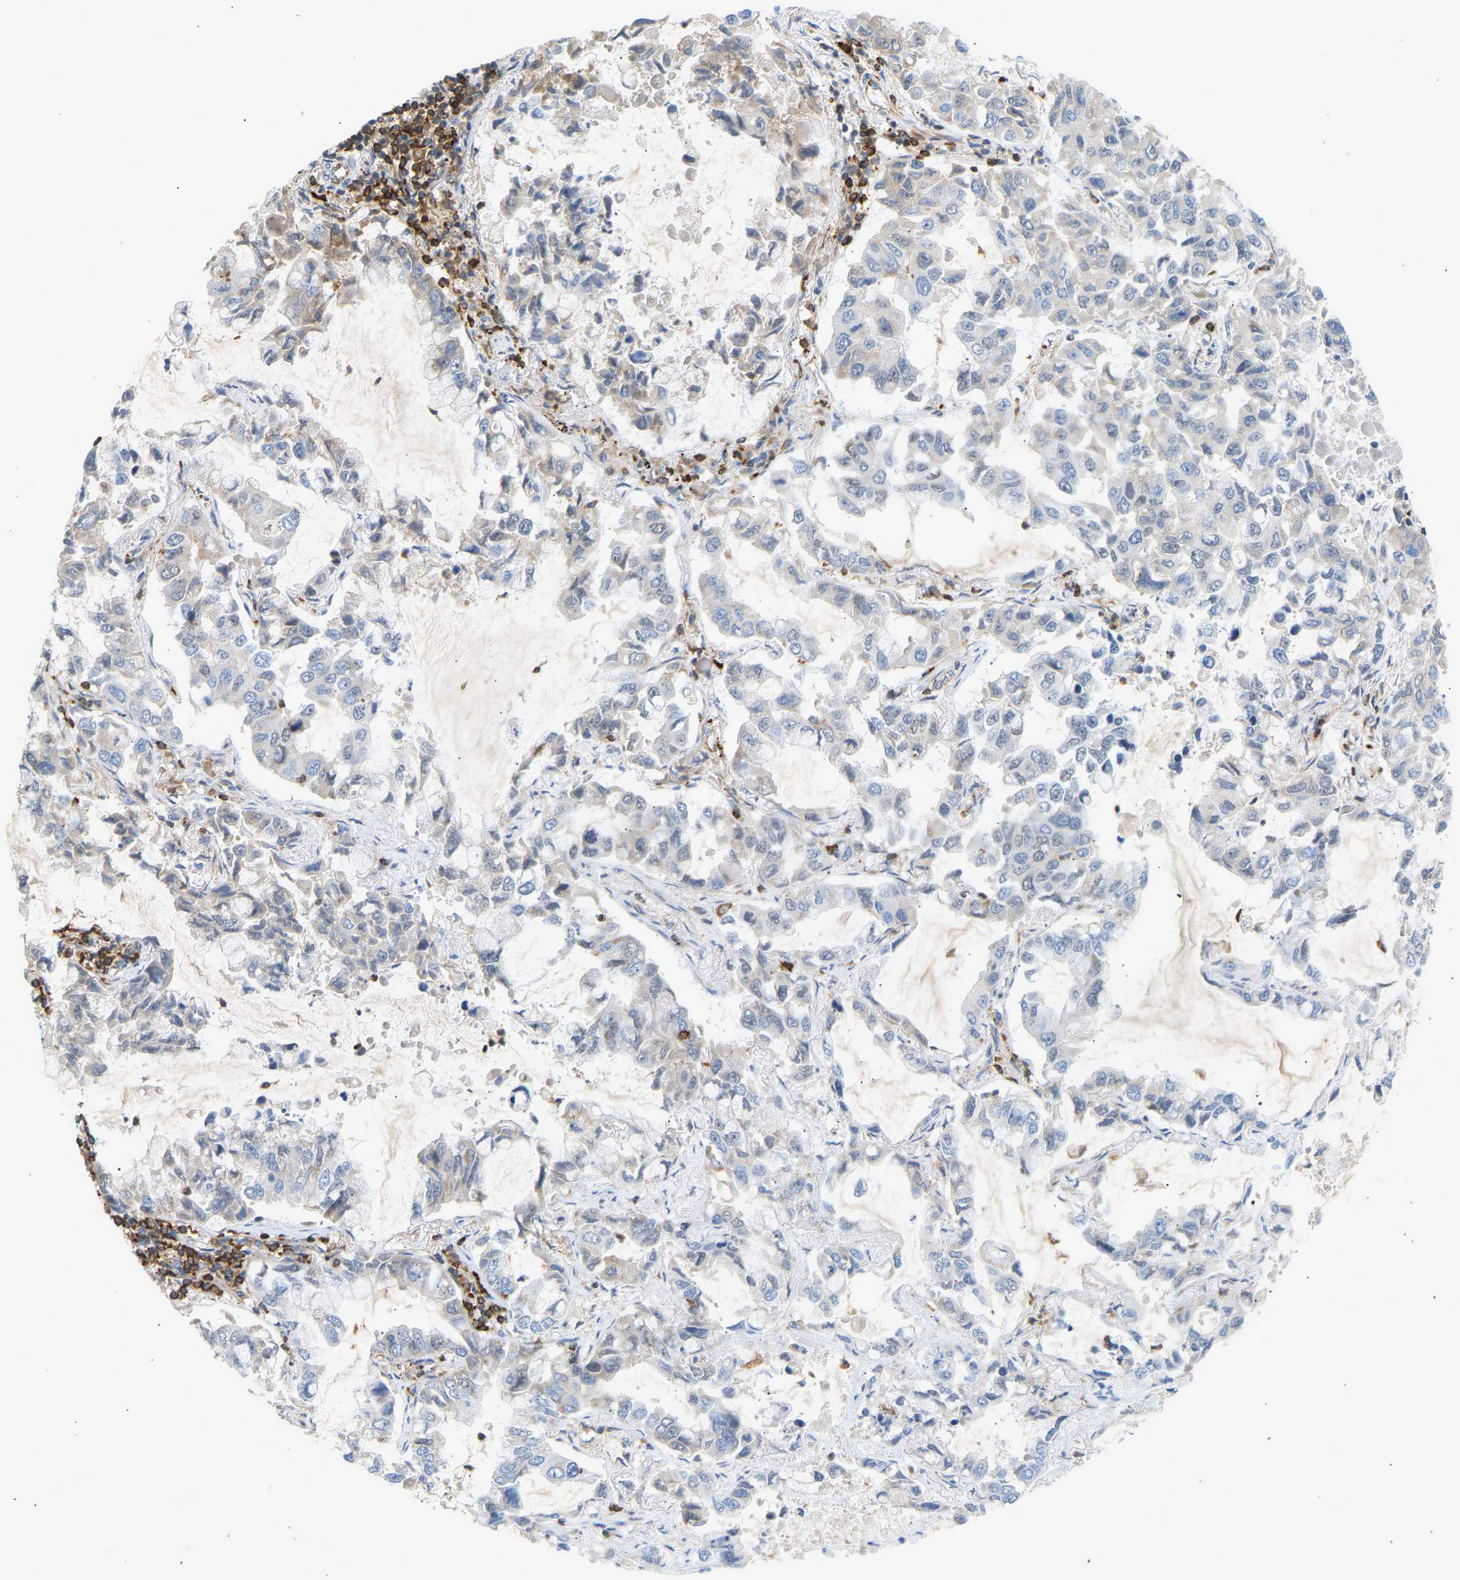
{"staining": {"intensity": "weak", "quantity": "<25%", "location": "cytoplasmic/membranous"}, "tissue": "lung cancer", "cell_type": "Tumor cells", "image_type": "cancer", "snomed": [{"axis": "morphology", "description": "Adenocarcinoma, NOS"}, {"axis": "topography", "description": "Lung"}], "caption": "High power microscopy micrograph of an IHC image of lung cancer (adenocarcinoma), revealing no significant expression in tumor cells. The staining is performed using DAB brown chromogen with nuclei counter-stained in using hematoxylin.", "gene": "FNBP1", "patient": {"sex": "male", "age": 64}}